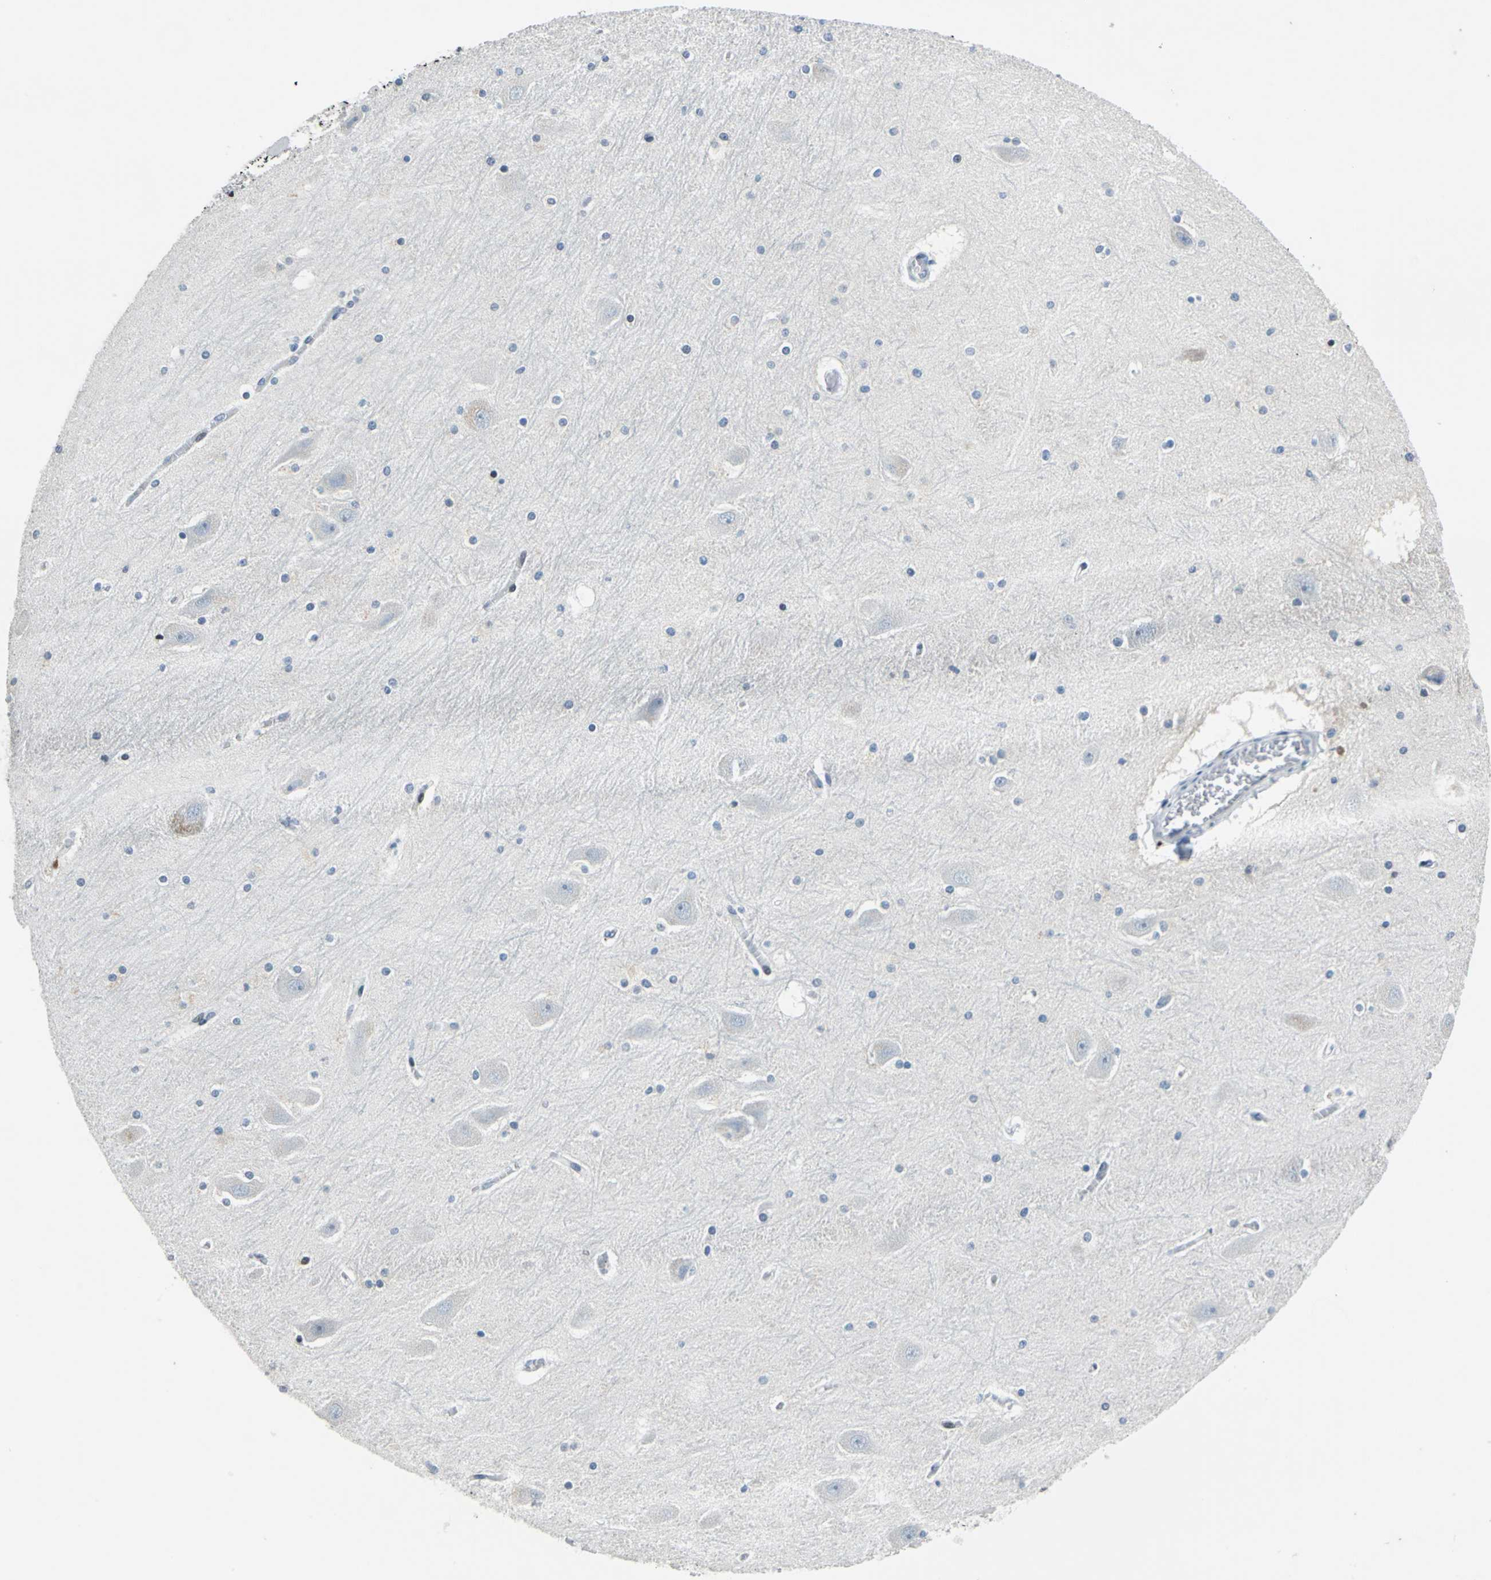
{"staining": {"intensity": "negative", "quantity": "none", "location": "none"}, "tissue": "hippocampus", "cell_type": "Glial cells", "image_type": "normal", "snomed": [{"axis": "morphology", "description": "Normal tissue, NOS"}, {"axis": "topography", "description": "Hippocampus"}], "caption": "Benign hippocampus was stained to show a protein in brown. There is no significant positivity in glial cells. The staining was performed using DAB to visualize the protein expression in brown, while the nuclei were stained in blue with hematoxylin (Magnification: 20x).", "gene": "HCFC2", "patient": {"sex": "male", "age": 45}}